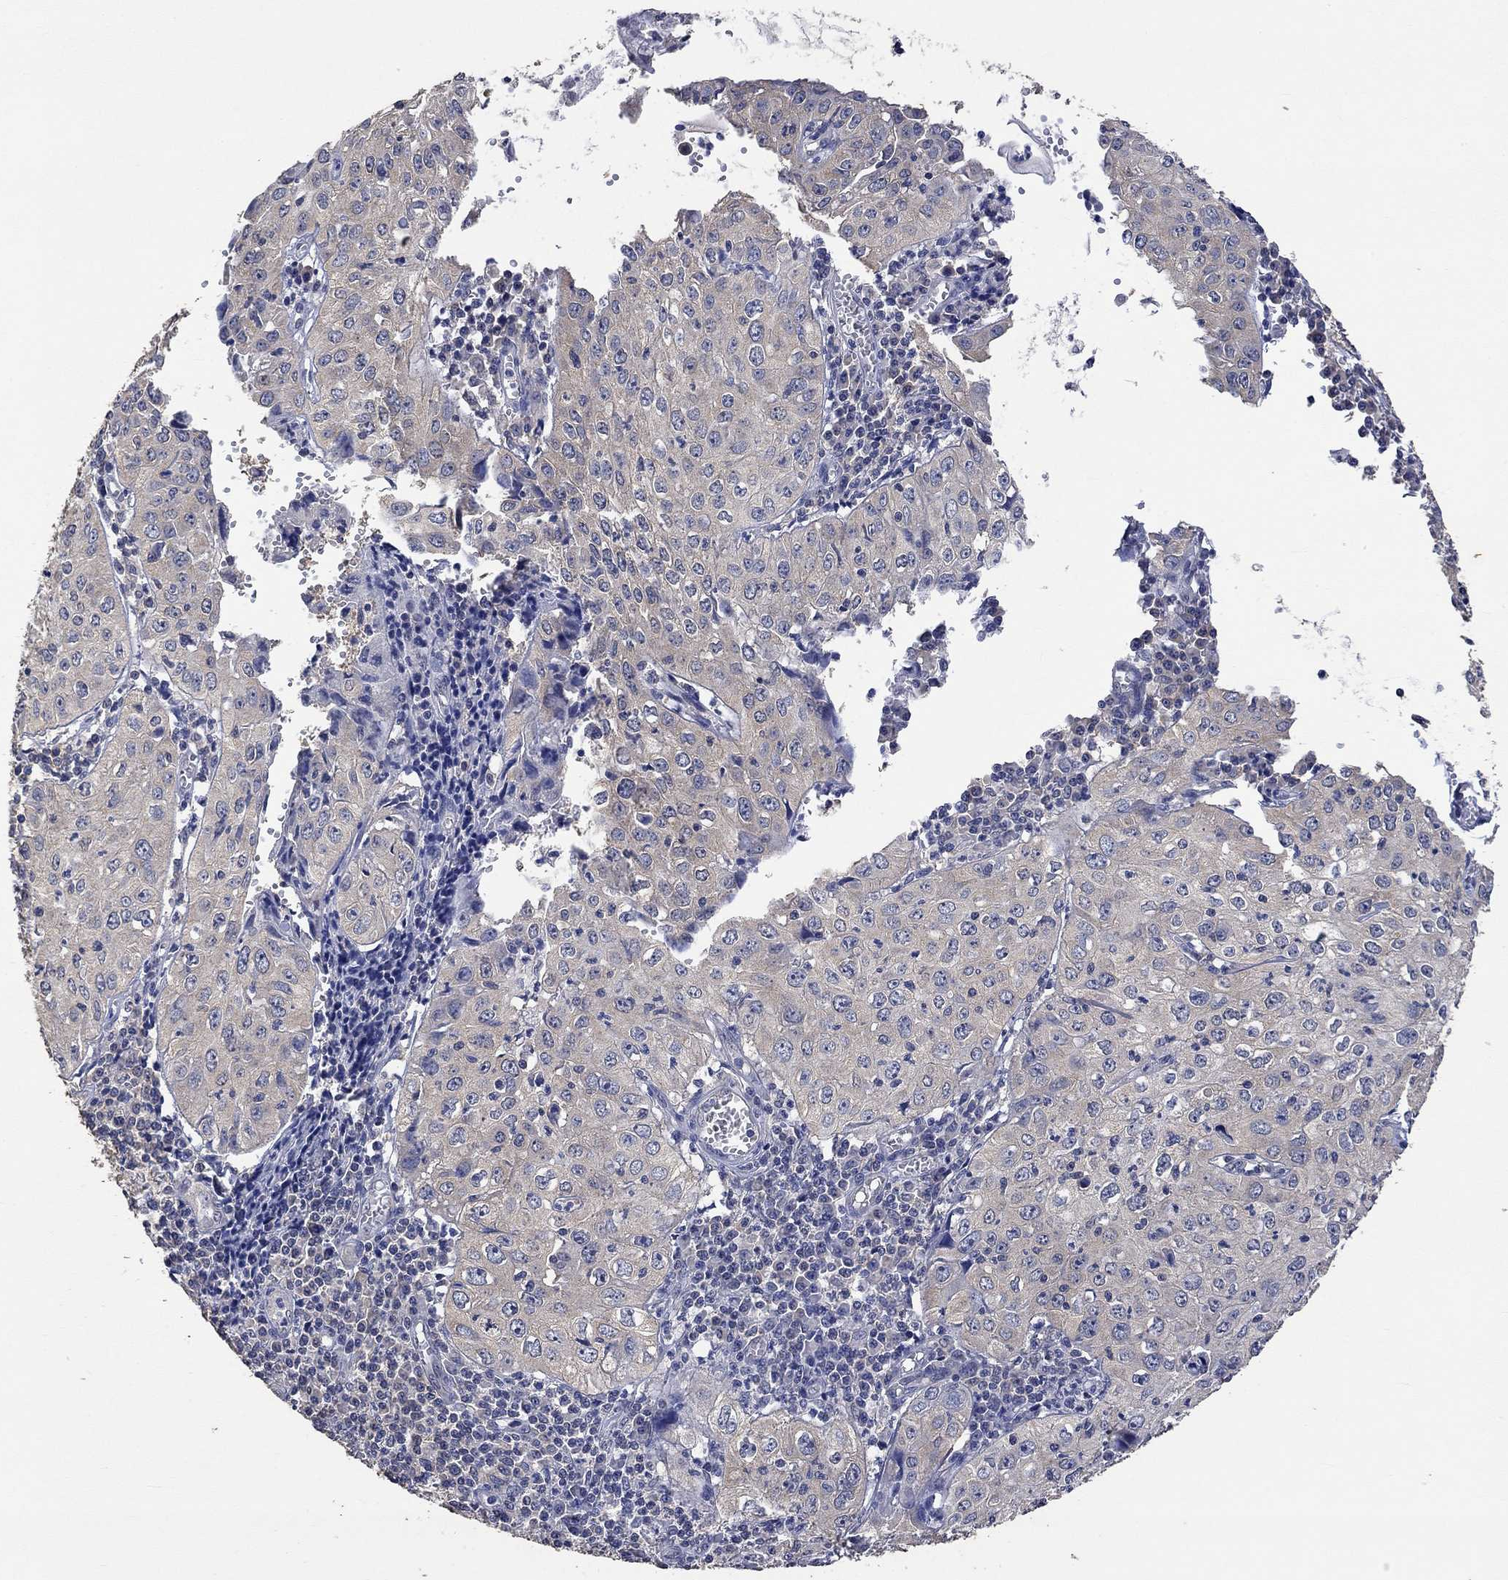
{"staining": {"intensity": "negative", "quantity": "none", "location": "none"}, "tissue": "cervical cancer", "cell_type": "Tumor cells", "image_type": "cancer", "snomed": [{"axis": "morphology", "description": "Squamous cell carcinoma, NOS"}, {"axis": "topography", "description": "Cervix"}], "caption": "There is no significant positivity in tumor cells of cervical squamous cell carcinoma.", "gene": "PTPN20", "patient": {"sex": "female", "age": 24}}